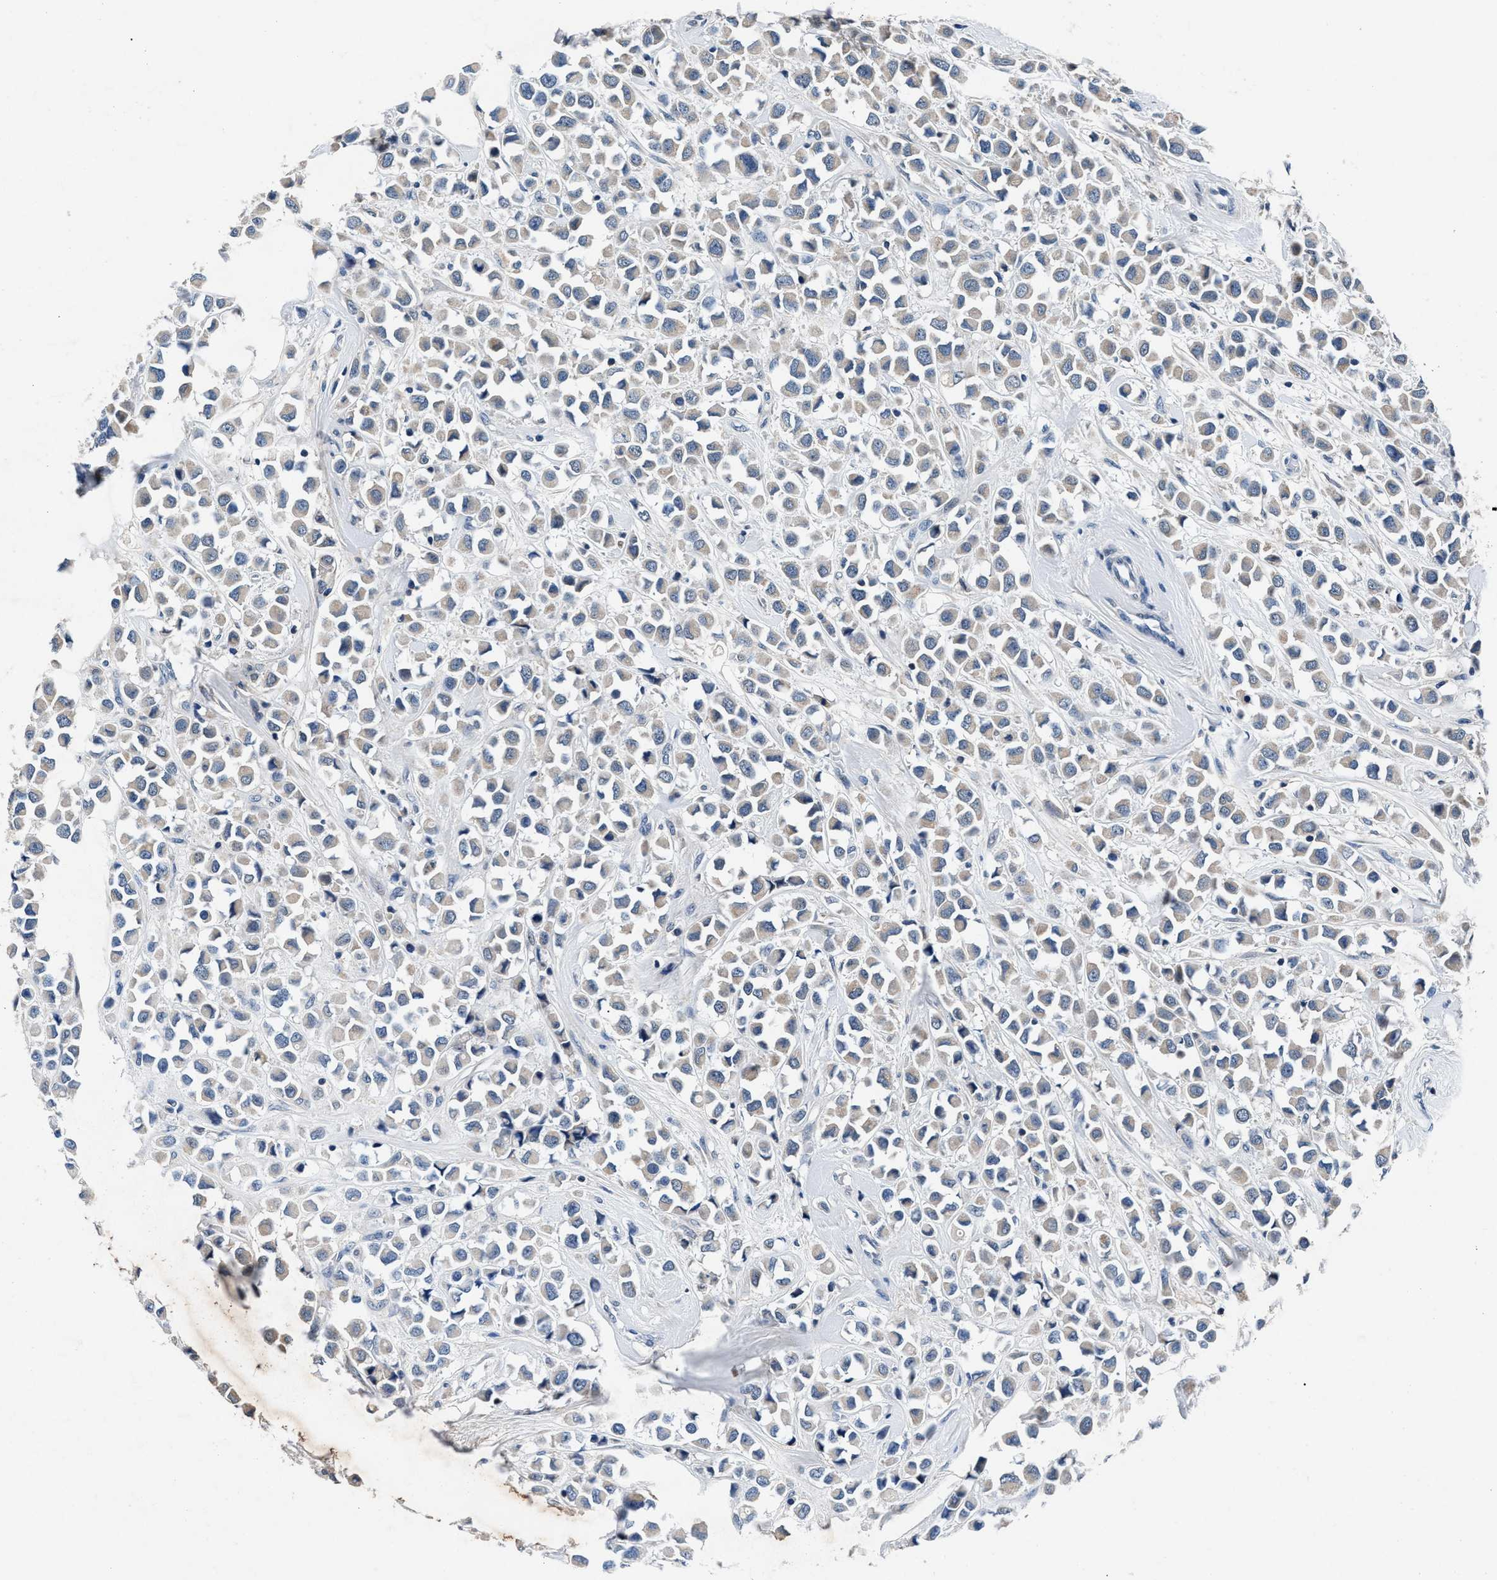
{"staining": {"intensity": "negative", "quantity": "none", "location": "none"}, "tissue": "breast cancer", "cell_type": "Tumor cells", "image_type": "cancer", "snomed": [{"axis": "morphology", "description": "Duct carcinoma"}, {"axis": "topography", "description": "Breast"}], "caption": "DAB immunohistochemical staining of human invasive ductal carcinoma (breast) exhibits no significant expression in tumor cells. The staining is performed using DAB brown chromogen with nuclei counter-stained in using hematoxylin.", "gene": "DENND6B", "patient": {"sex": "female", "age": 61}}